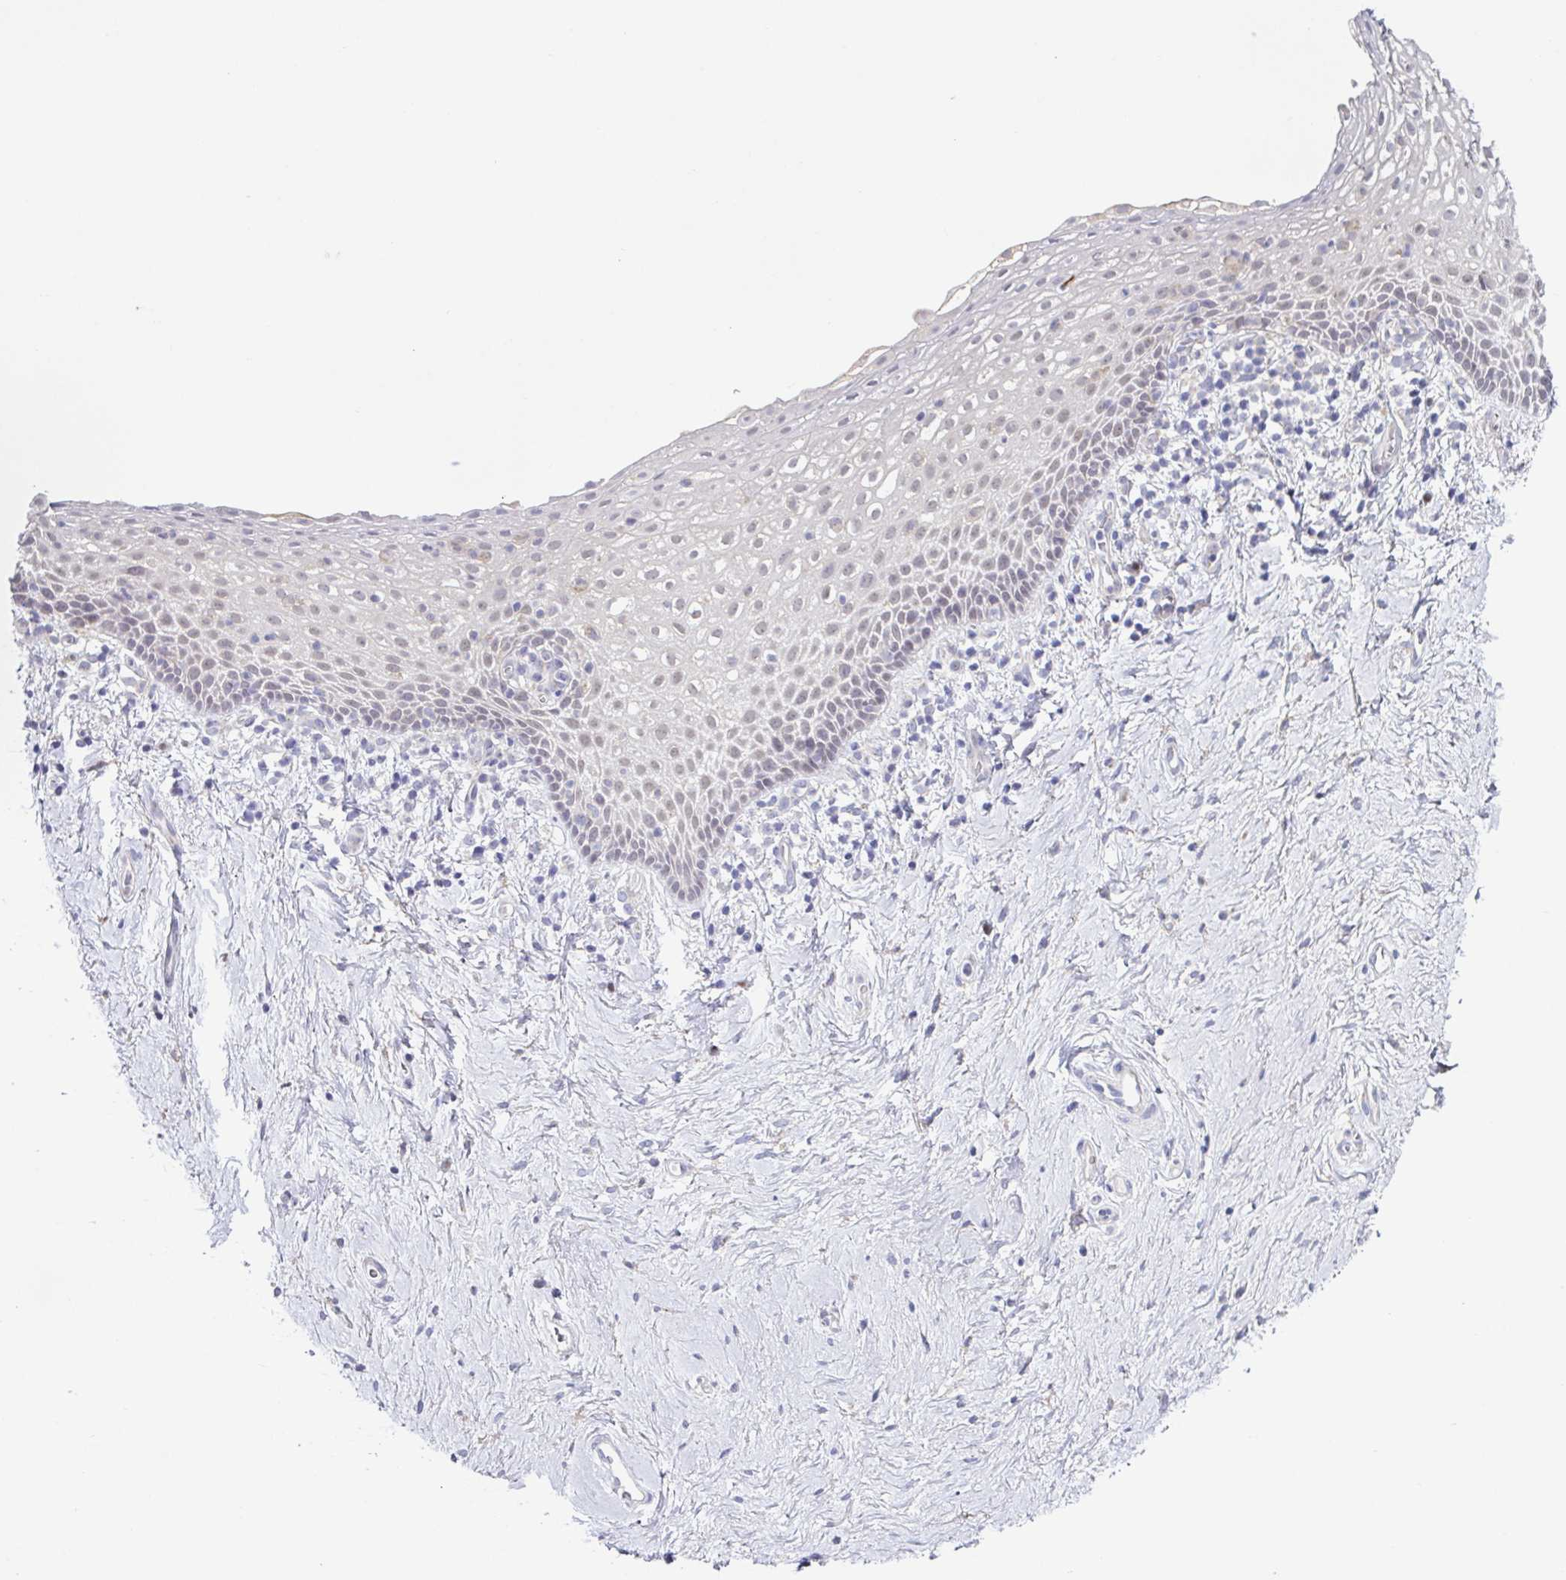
{"staining": {"intensity": "negative", "quantity": "none", "location": "none"}, "tissue": "vagina", "cell_type": "Squamous epithelial cells", "image_type": "normal", "snomed": [{"axis": "morphology", "description": "Normal tissue, NOS"}, {"axis": "topography", "description": "Vagina"}], "caption": "Immunohistochemistry histopathology image of normal vagina: human vagina stained with DAB (3,3'-diaminobenzidine) shows no significant protein staining in squamous epithelial cells.", "gene": "UBE2Q1", "patient": {"sex": "female", "age": 61}}